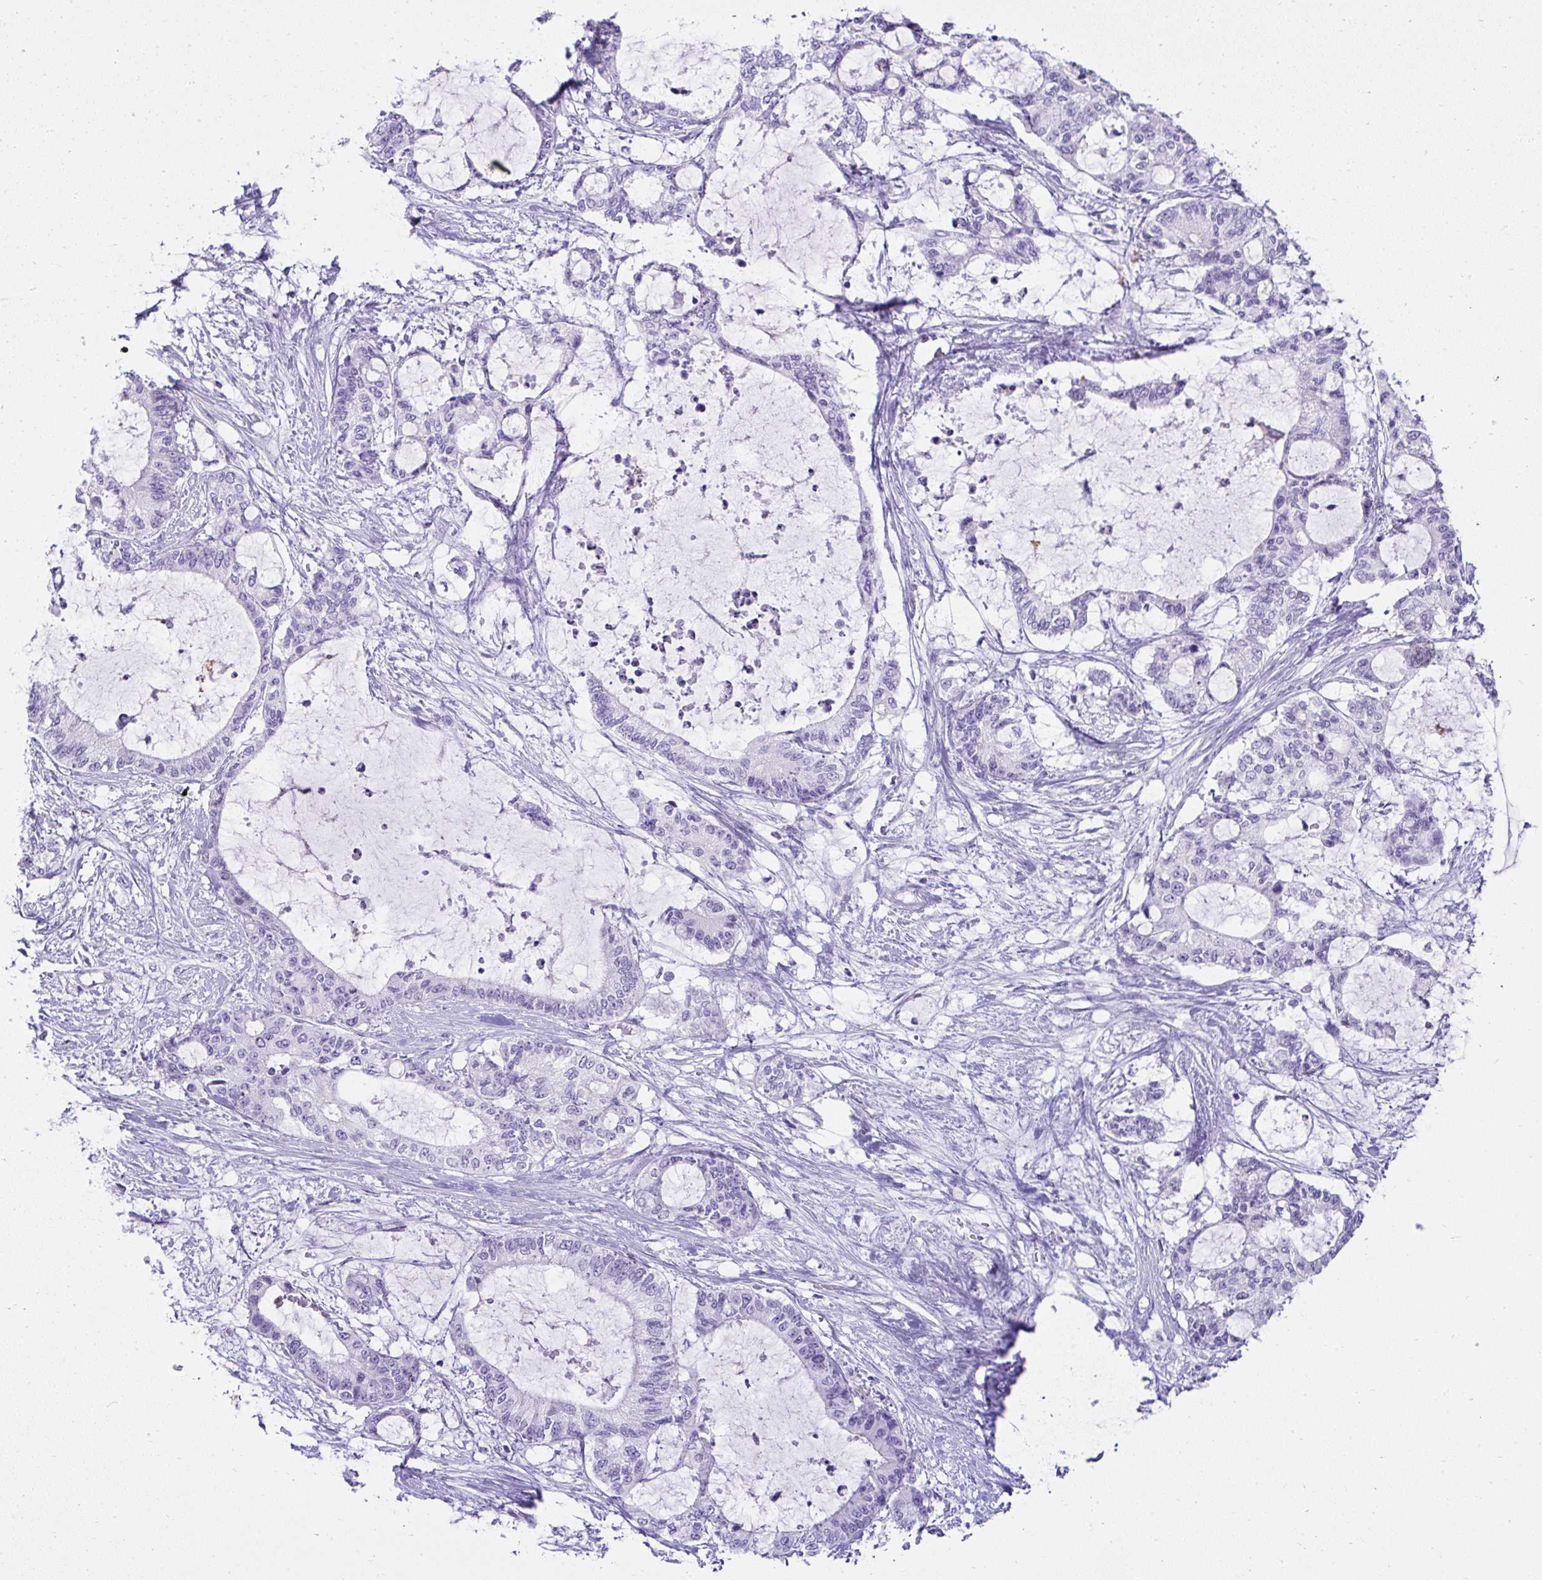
{"staining": {"intensity": "negative", "quantity": "none", "location": "none"}, "tissue": "liver cancer", "cell_type": "Tumor cells", "image_type": "cancer", "snomed": [{"axis": "morphology", "description": "Normal tissue, NOS"}, {"axis": "morphology", "description": "Cholangiocarcinoma"}, {"axis": "topography", "description": "Liver"}, {"axis": "topography", "description": "Peripheral nerve tissue"}], "caption": "The image demonstrates no significant staining in tumor cells of liver cancer (cholangiocarcinoma). Nuclei are stained in blue.", "gene": "RNF183", "patient": {"sex": "female", "age": 73}}